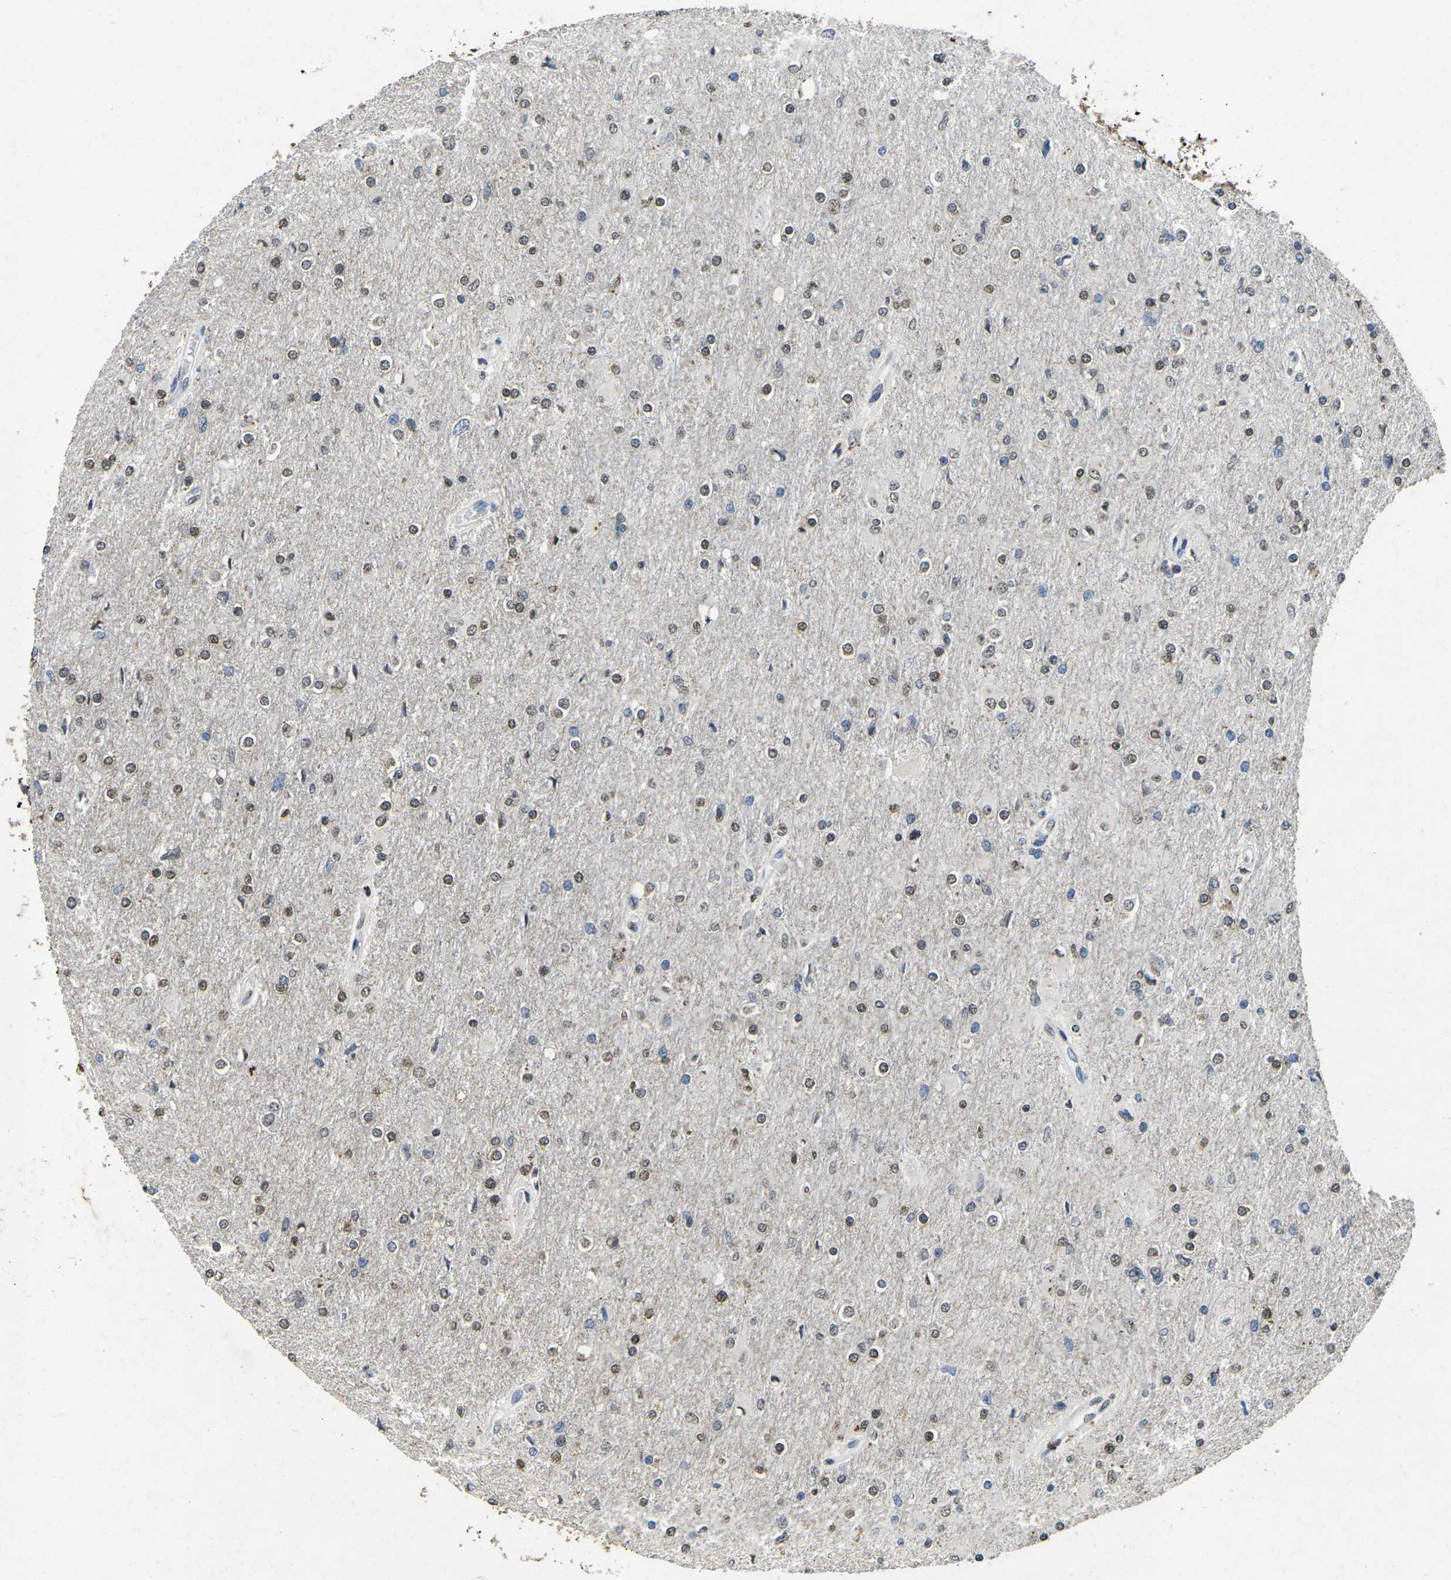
{"staining": {"intensity": "weak", "quantity": "25%-75%", "location": "nuclear"}, "tissue": "glioma", "cell_type": "Tumor cells", "image_type": "cancer", "snomed": [{"axis": "morphology", "description": "Glioma, malignant, High grade"}, {"axis": "topography", "description": "Cerebral cortex"}], "caption": "Protein positivity by IHC displays weak nuclear expression in approximately 25%-75% of tumor cells in glioma.", "gene": "SCNN1B", "patient": {"sex": "female", "age": 36}}